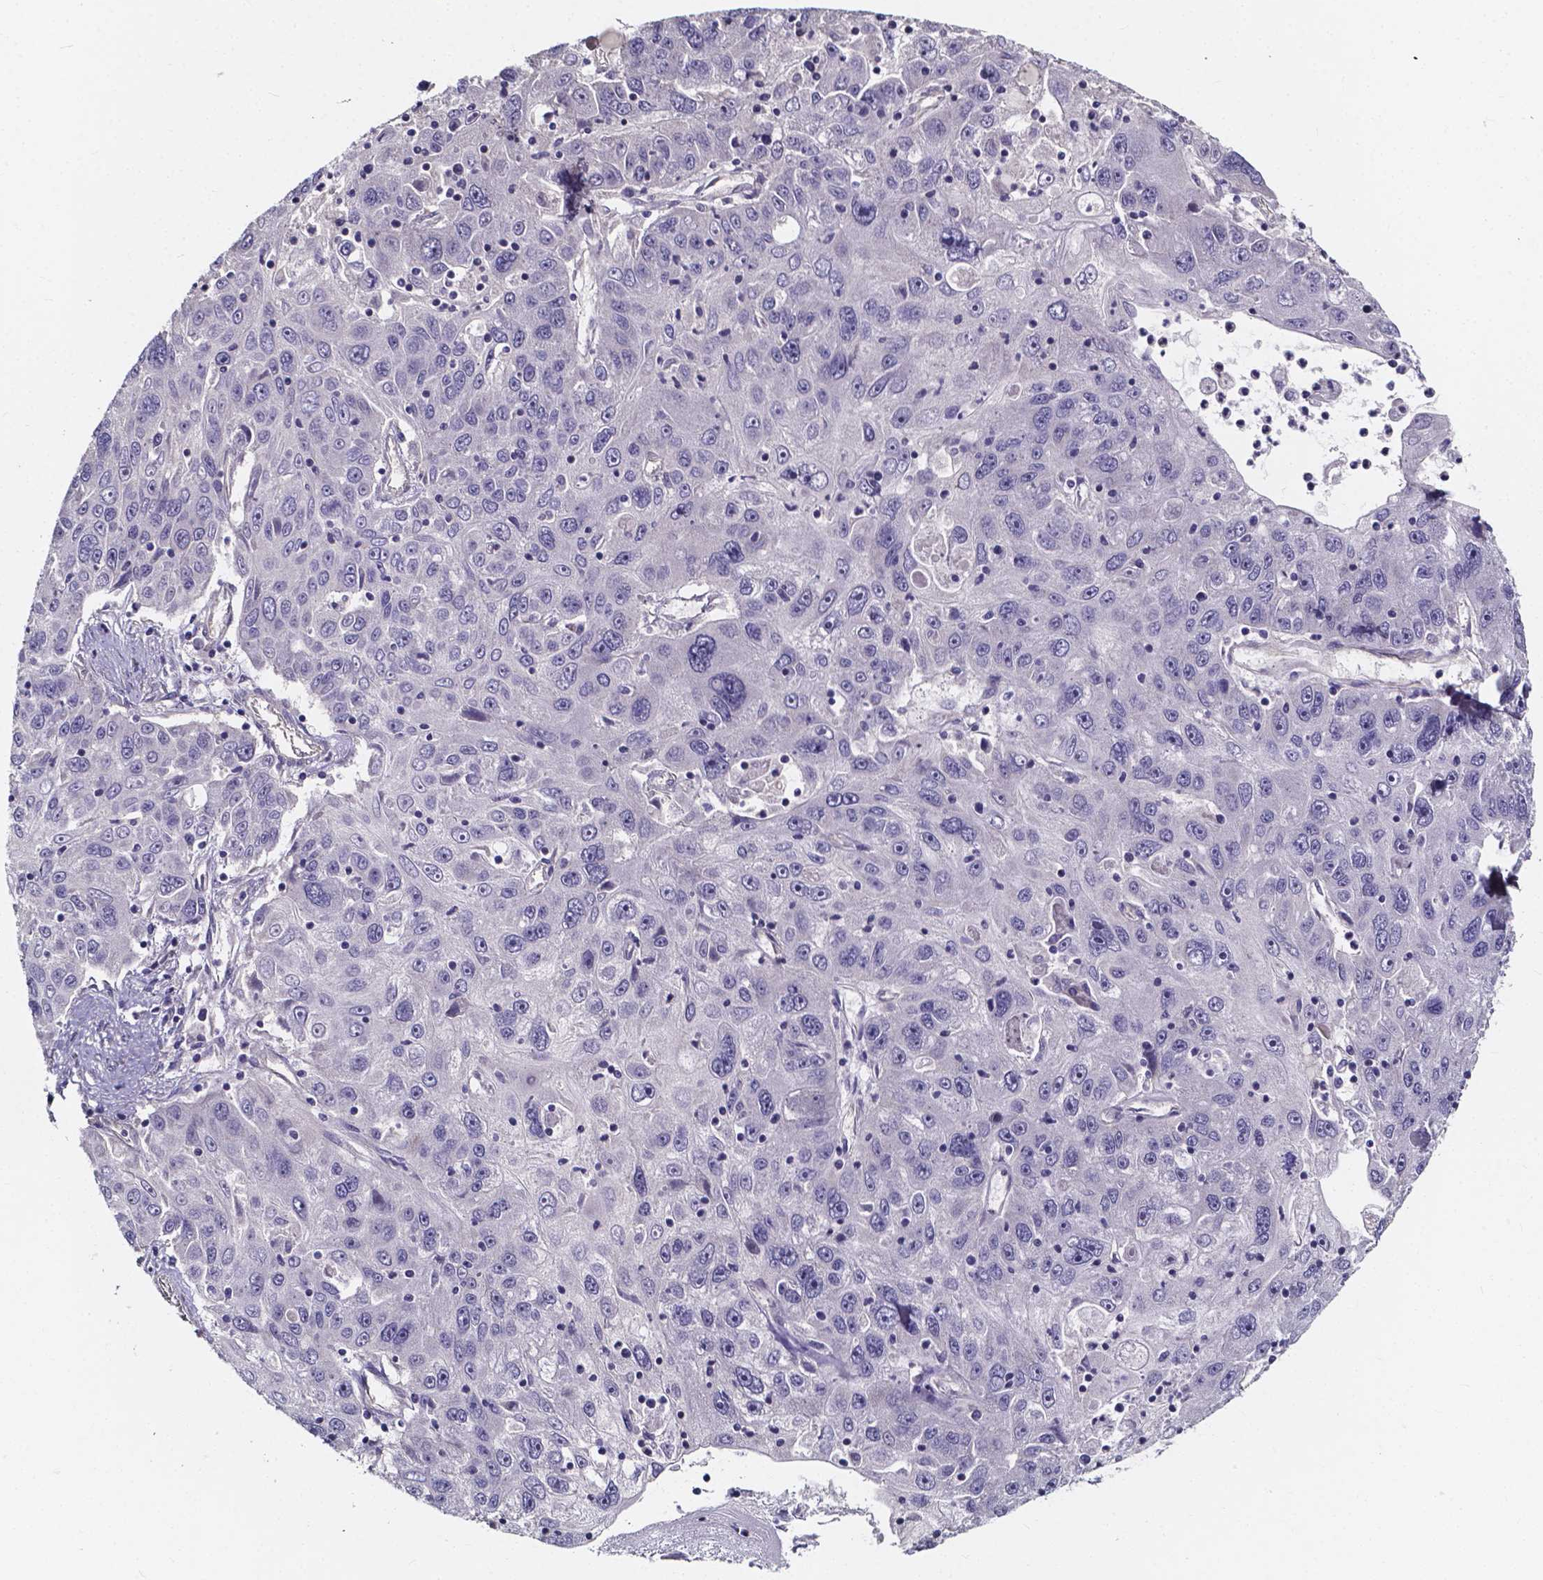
{"staining": {"intensity": "weak", "quantity": "<25%", "location": "nuclear"}, "tissue": "stomach cancer", "cell_type": "Tumor cells", "image_type": "cancer", "snomed": [{"axis": "morphology", "description": "Adenocarcinoma, NOS"}, {"axis": "topography", "description": "Stomach"}], "caption": "A photomicrograph of stomach cancer stained for a protein shows no brown staining in tumor cells.", "gene": "THEMIS", "patient": {"sex": "male", "age": 56}}